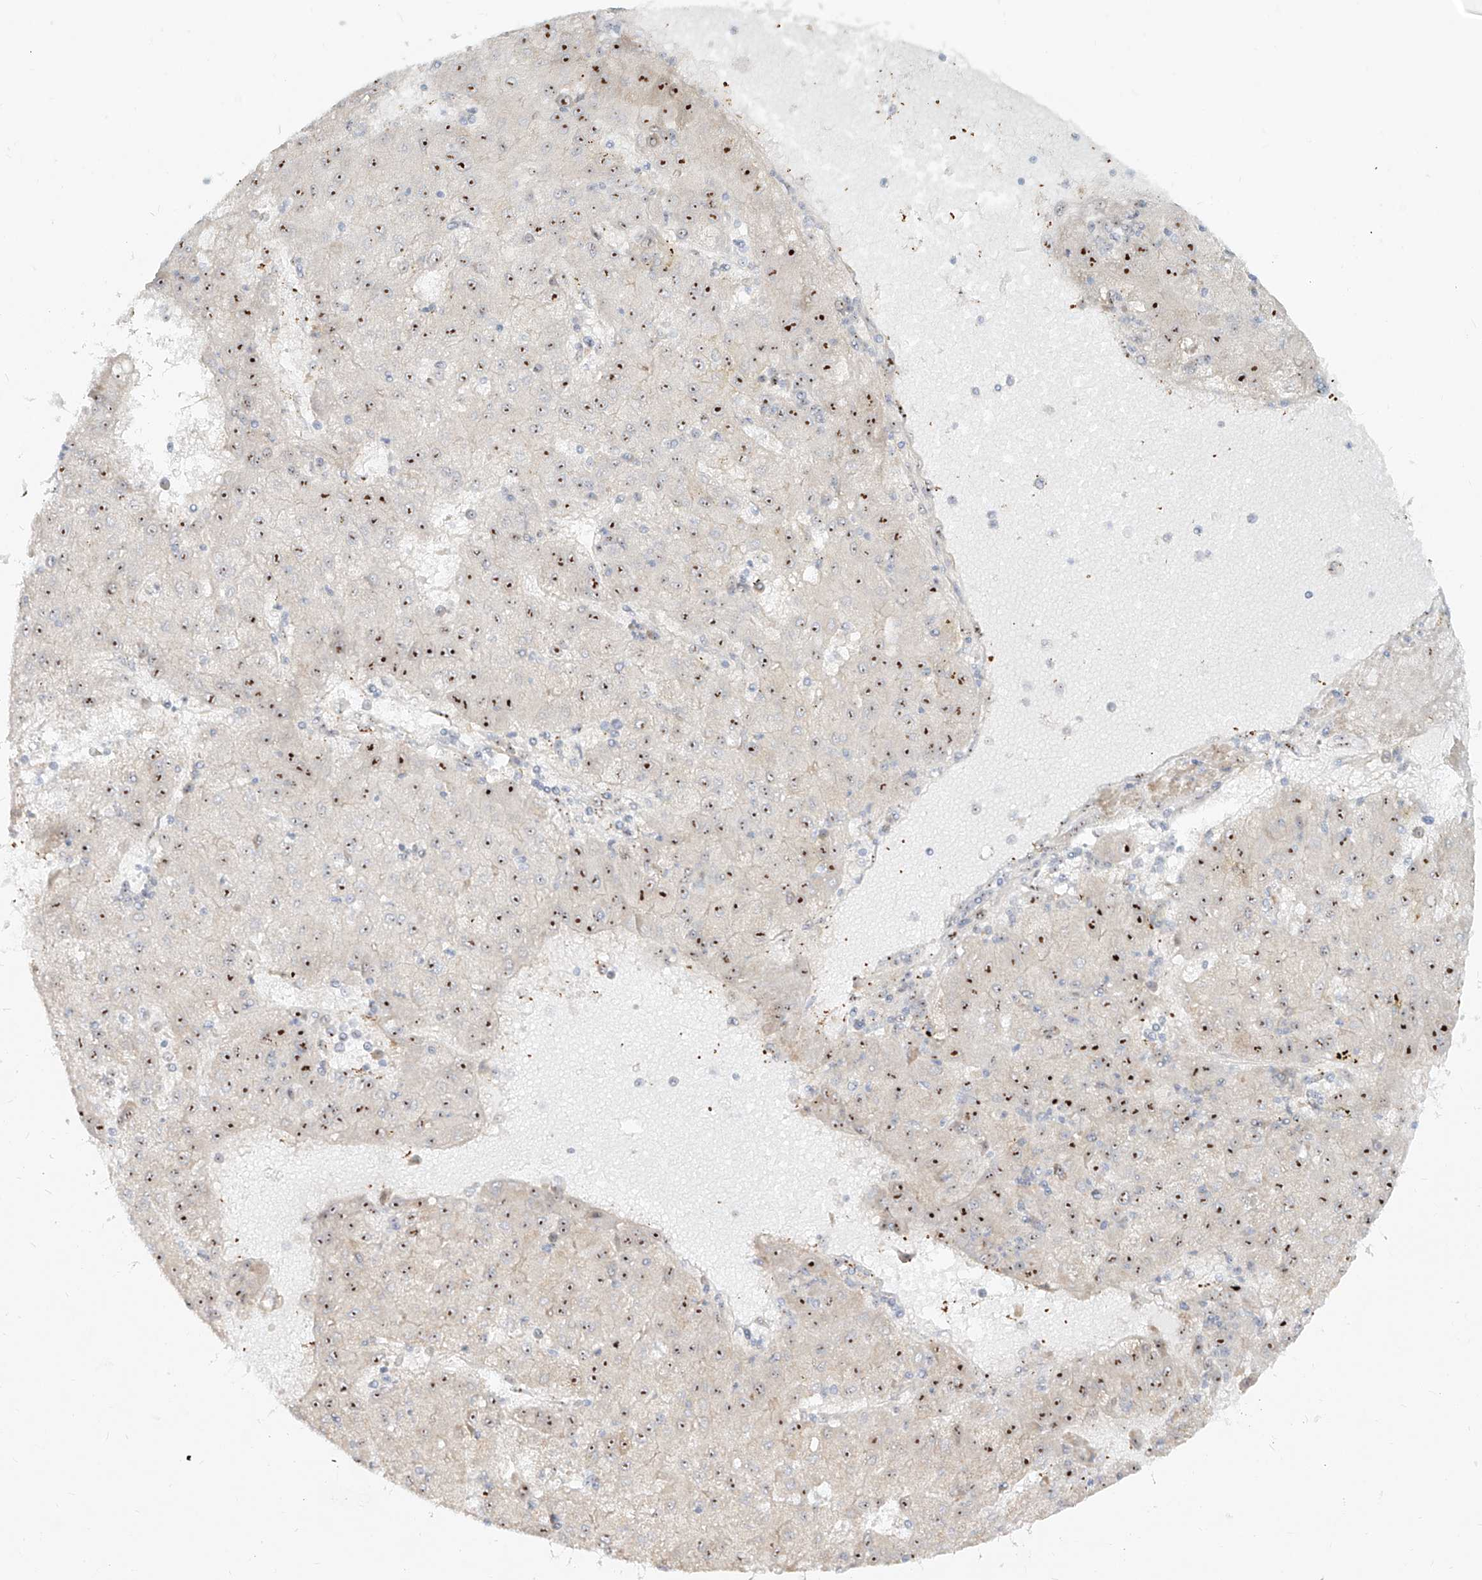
{"staining": {"intensity": "moderate", "quantity": ">75%", "location": "nuclear"}, "tissue": "liver cancer", "cell_type": "Tumor cells", "image_type": "cancer", "snomed": [{"axis": "morphology", "description": "Carcinoma, Hepatocellular, NOS"}, {"axis": "topography", "description": "Liver"}], "caption": "Liver hepatocellular carcinoma stained with a brown dye exhibits moderate nuclear positive staining in approximately >75% of tumor cells.", "gene": "BYSL", "patient": {"sex": "male", "age": 72}}